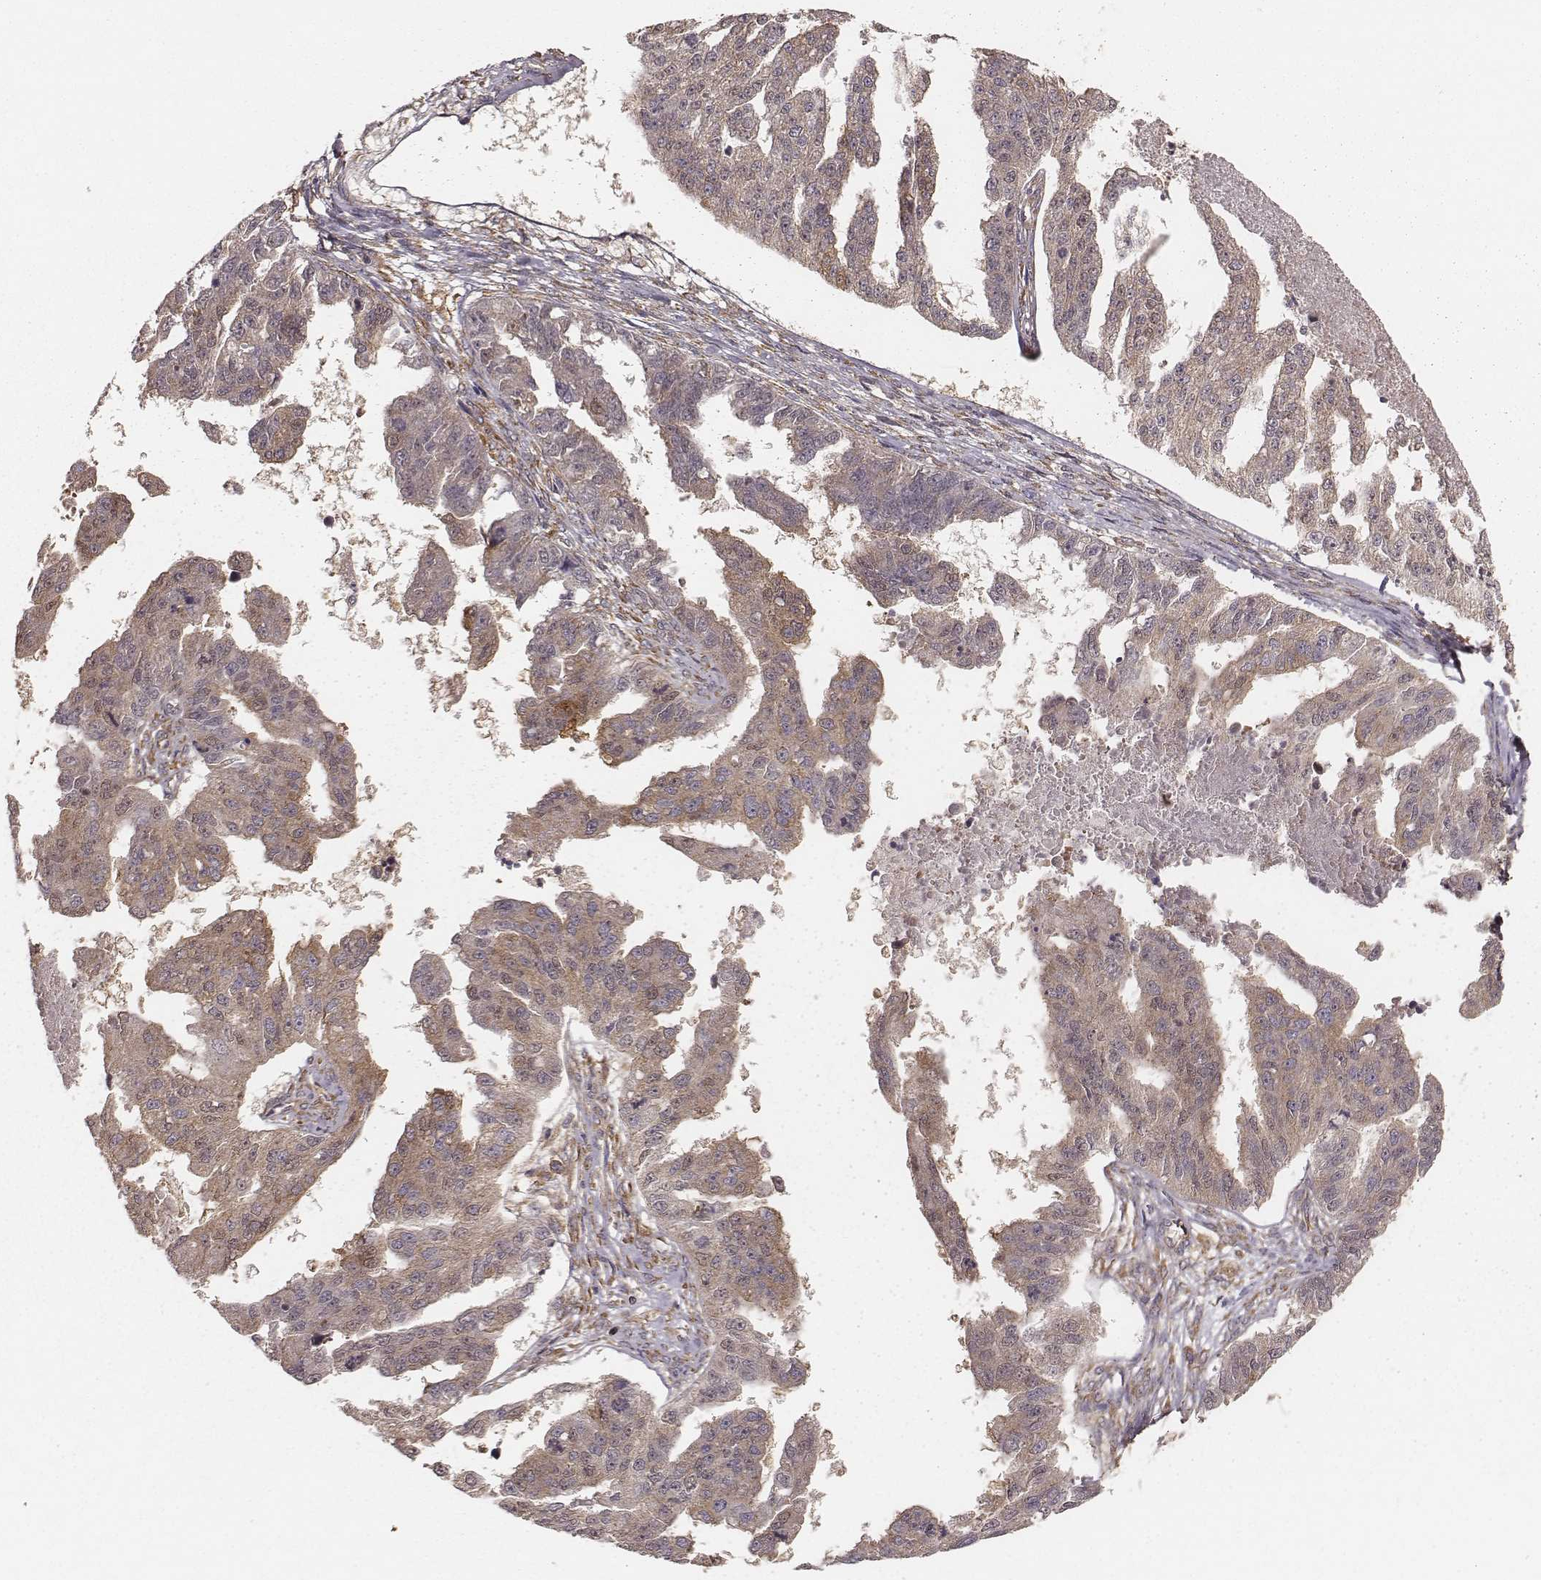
{"staining": {"intensity": "weak", "quantity": "25%-75%", "location": "cytoplasmic/membranous"}, "tissue": "ovarian cancer", "cell_type": "Tumor cells", "image_type": "cancer", "snomed": [{"axis": "morphology", "description": "Cystadenocarcinoma, serous, NOS"}, {"axis": "topography", "description": "Ovary"}], "caption": "Tumor cells exhibit low levels of weak cytoplasmic/membranous expression in approximately 25%-75% of cells in human ovarian serous cystadenocarcinoma.", "gene": "CARS1", "patient": {"sex": "female", "age": 58}}